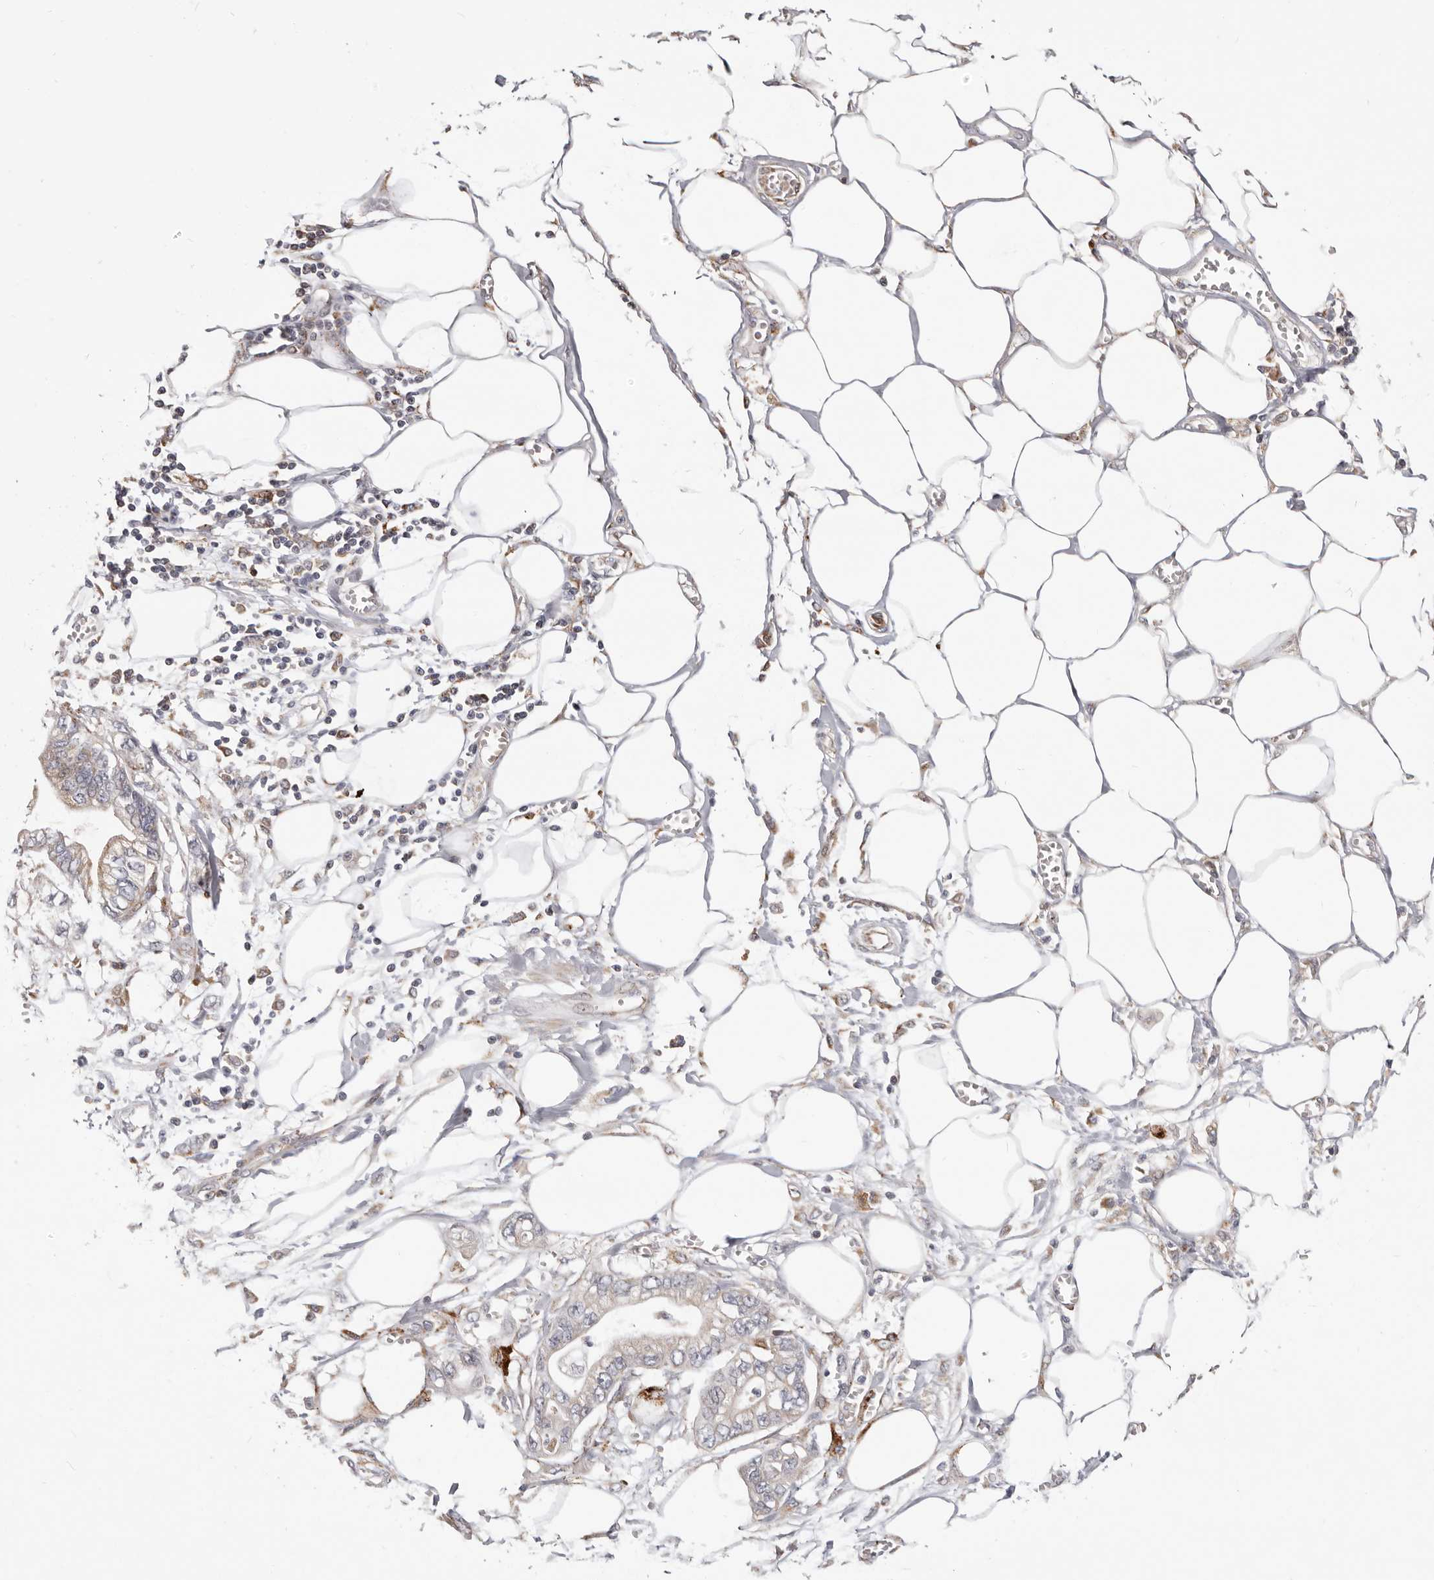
{"staining": {"intensity": "moderate", "quantity": "<25%", "location": "cytoplasmic/membranous"}, "tissue": "pancreatic cancer", "cell_type": "Tumor cells", "image_type": "cancer", "snomed": [{"axis": "morphology", "description": "Adenocarcinoma, NOS"}, {"axis": "topography", "description": "Pancreas"}], "caption": "A photomicrograph of human pancreatic cancer (adenocarcinoma) stained for a protein reveals moderate cytoplasmic/membranous brown staining in tumor cells.", "gene": "TOR3A", "patient": {"sex": "male", "age": 56}}